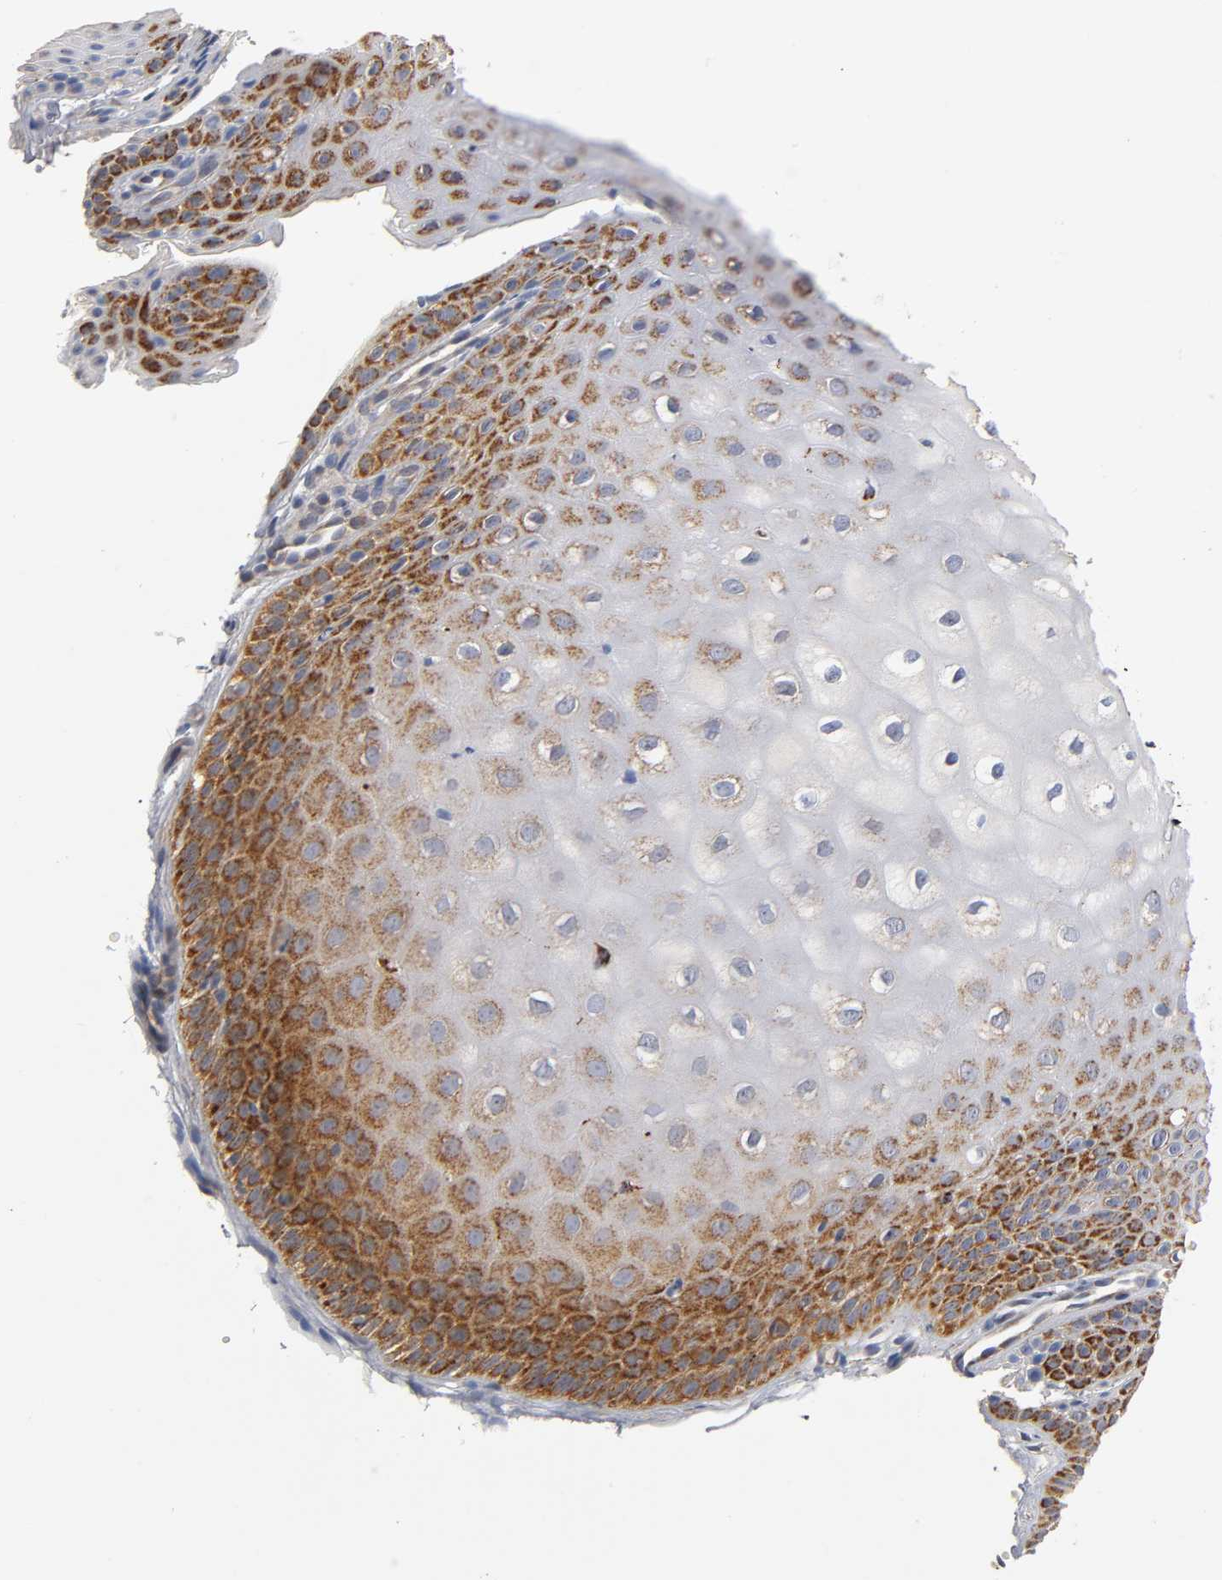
{"staining": {"intensity": "moderate", "quantity": ">75%", "location": "cytoplasmic/membranous"}, "tissue": "cervix", "cell_type": "Glandular cells", "image_type": "normal", "snomed": [{"axis": "morphology", "description": "Normal tissue, NOS"}, {"axis": "topography", "description": "Cervix"}], "caption": "A medium amount of moderate cytoplasmic/membranous expression is identified in about >75% of glandular cells in benign cervix. Nuclei are stained in blue.", "gene": "ISG15", "patient": {"sex": "female", "age": 55}}